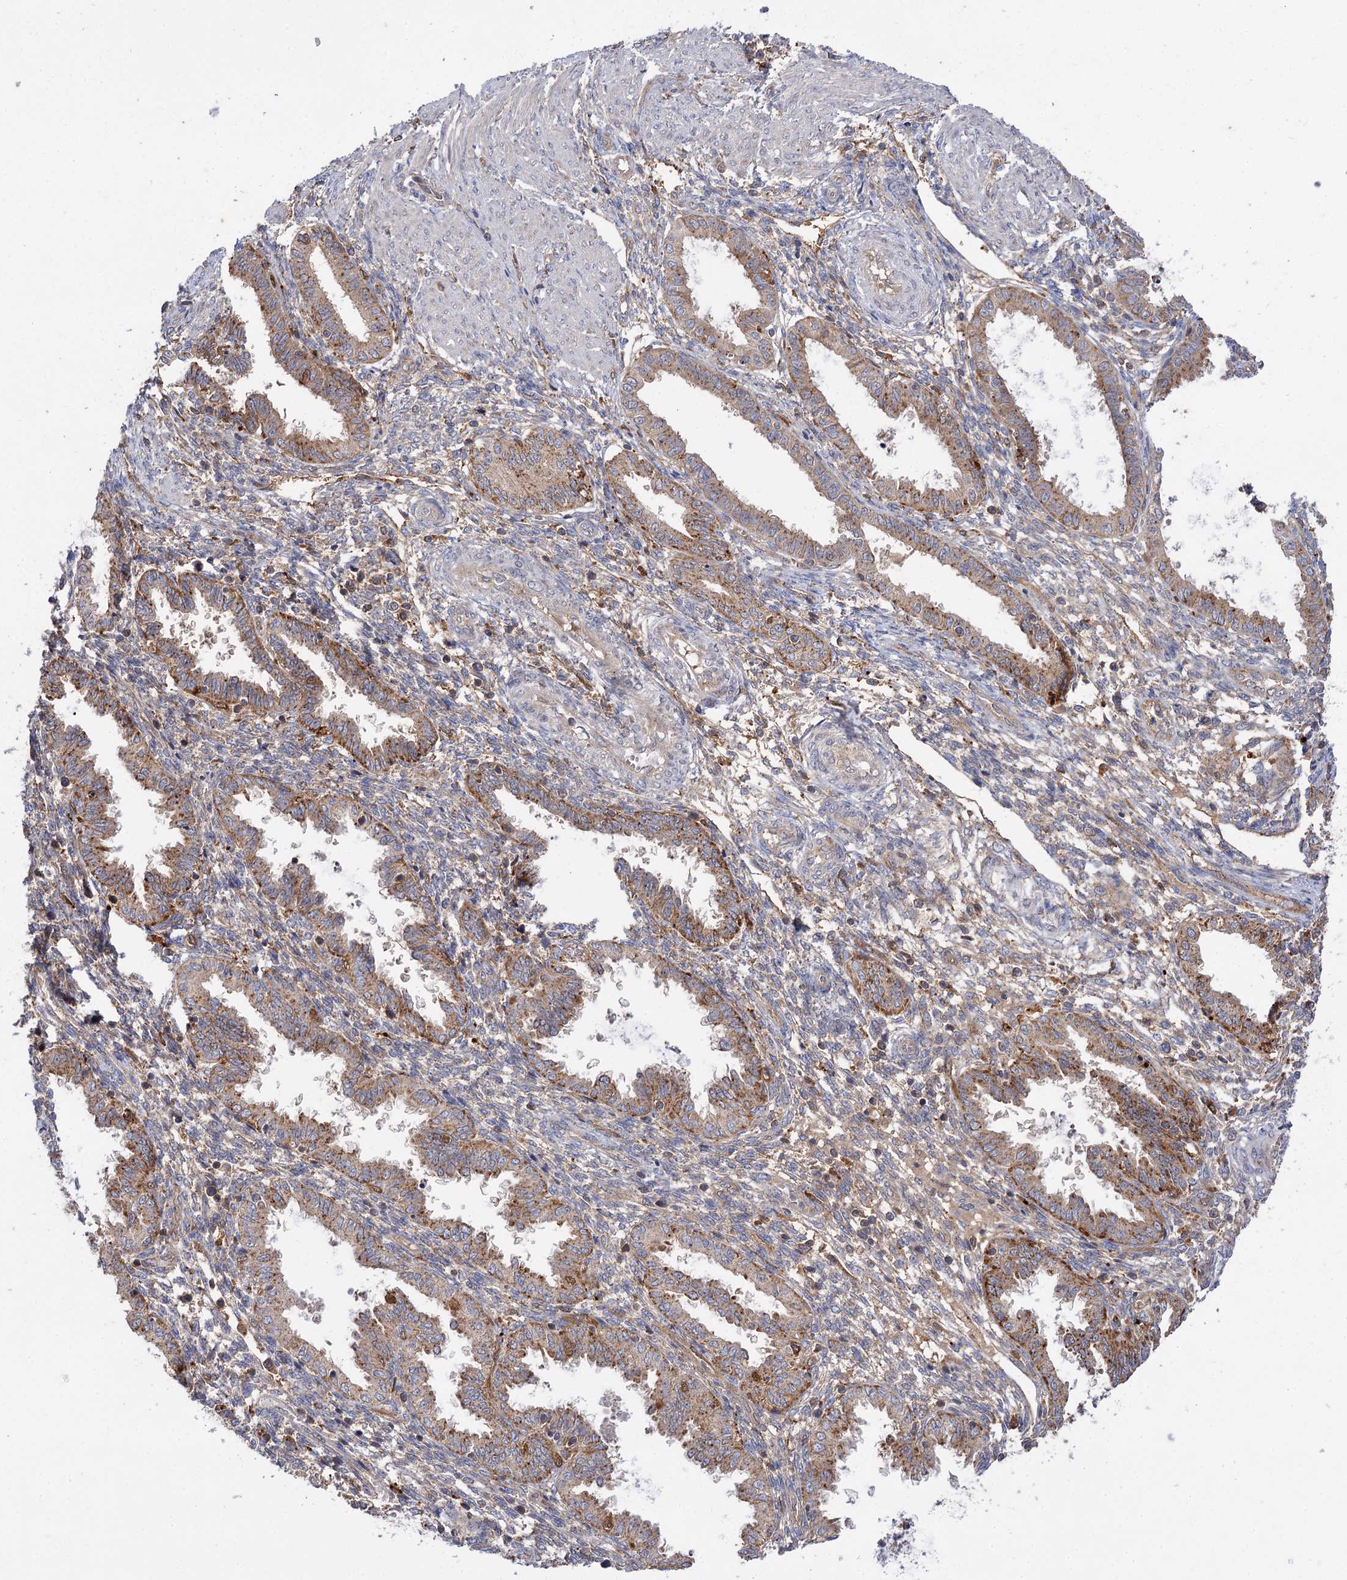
{"staining": {"intensity": "weak", "quantity": "<25%", "location": "cytoplasmic/membranous"}, "tissue": "endometrium", "cell_type": "Cells in endometrial stroma", "image_type": "normal", "snomed": [{"axis": "morphology", "description": "Normal tissue, NOS"}, {"axis": "topography", "description": "Endometrium"}], "caption": "The immunohistochemistry micrograph has no significant expression in cells in endometrial stroma of endometrium.", "gene": "PATL1", "patient": {"sex": "female", "age": 33}}